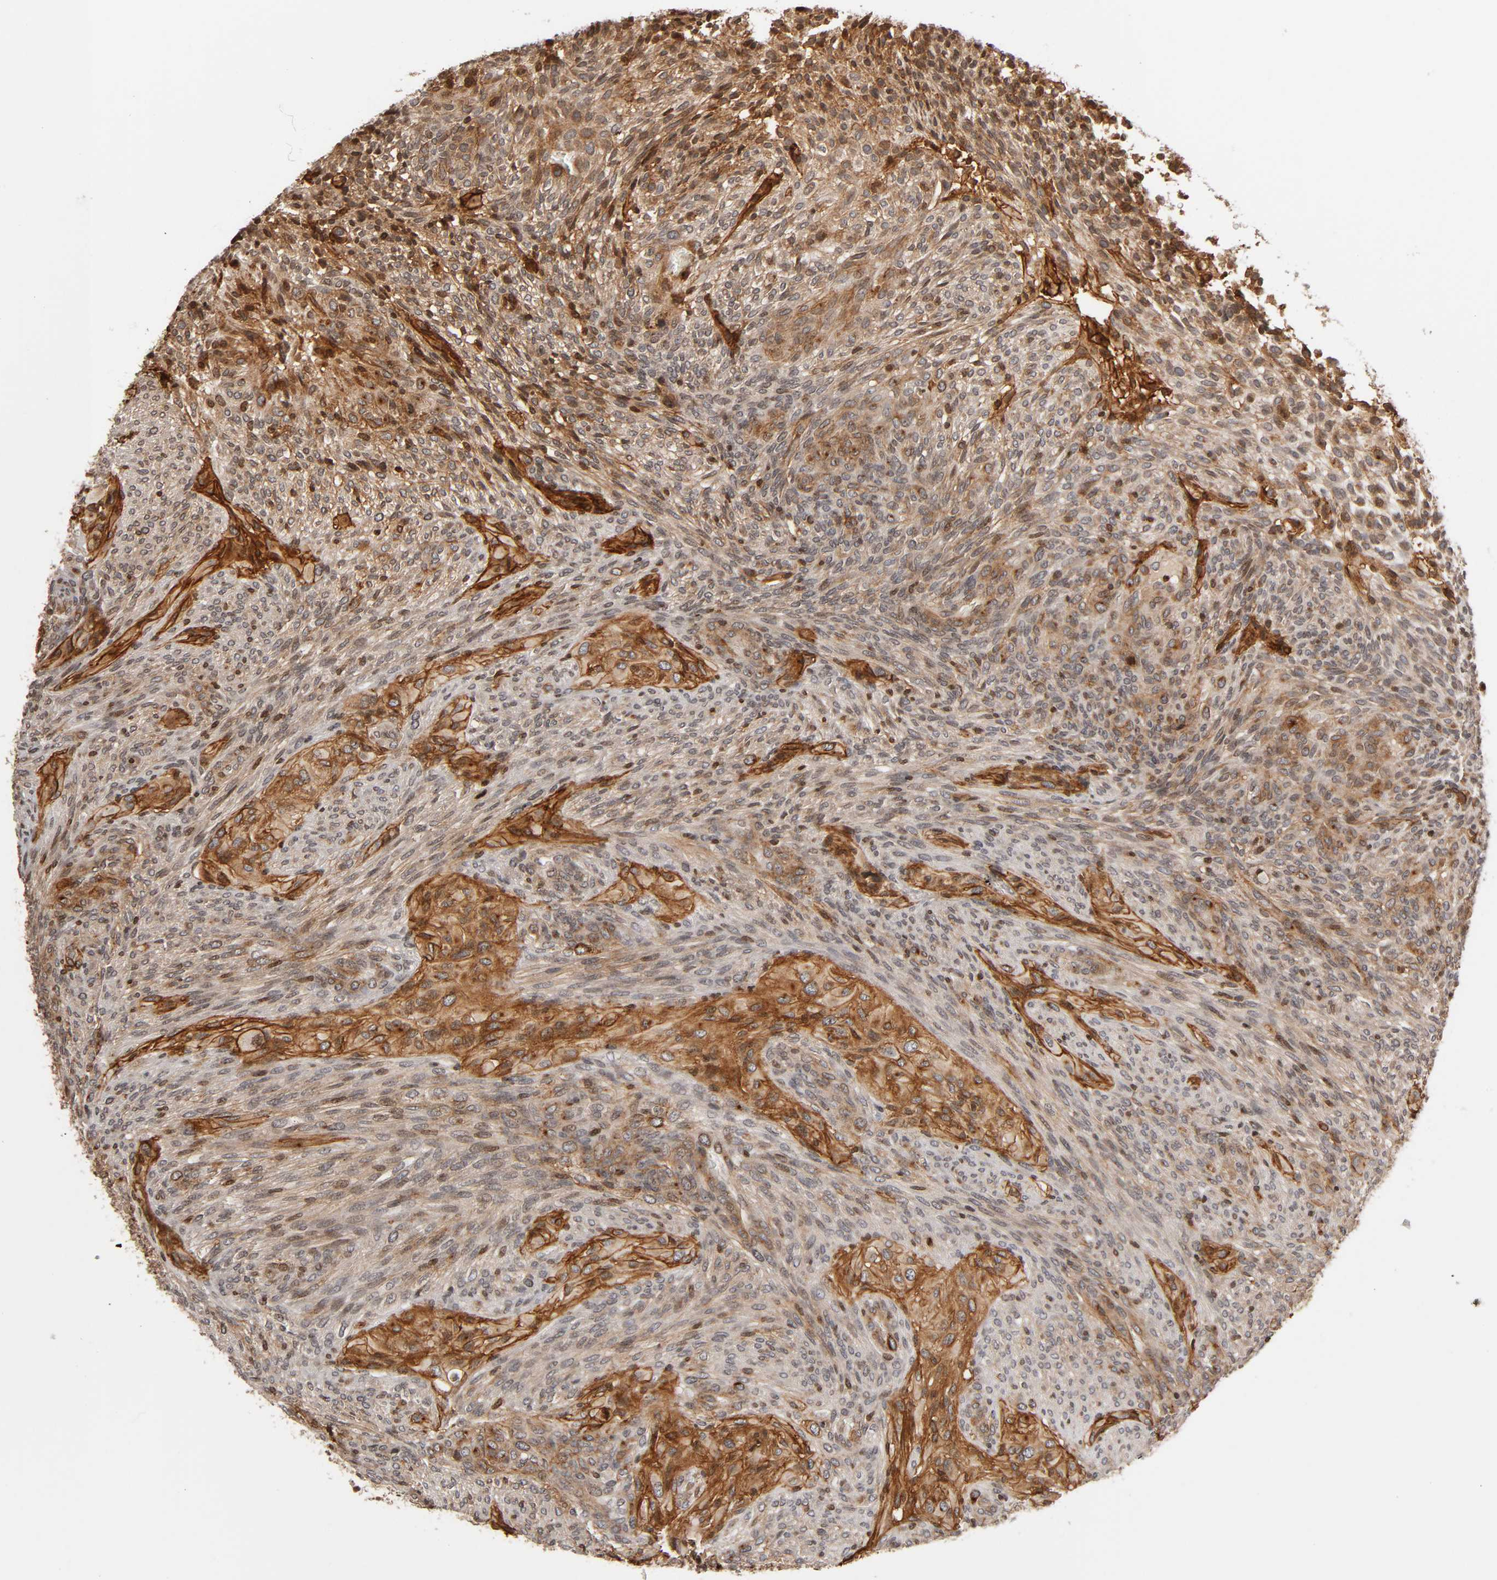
{"staining": {"intensity": "moderate", "quantity": "25%-75%", "location": "cytoplasmic/membranous"}, "tissue": "glioma", "cell_type": "Tumor cells", "image_type": "cancer", "snomed": [{"axis": "morphology", "description": "Glioma, malignant, High grade"}, {"axis": "topography", "description": "Cerebral cortex"}], "caption": "Malignant glioma (high-grade) stained for a protein (brown) reveals moderate cytoplasmic/membranous positive positivity in about 25%-75% of tumor cells.", "gene": "ITGAV", "patient": {"sex": "female", "age": 55}}